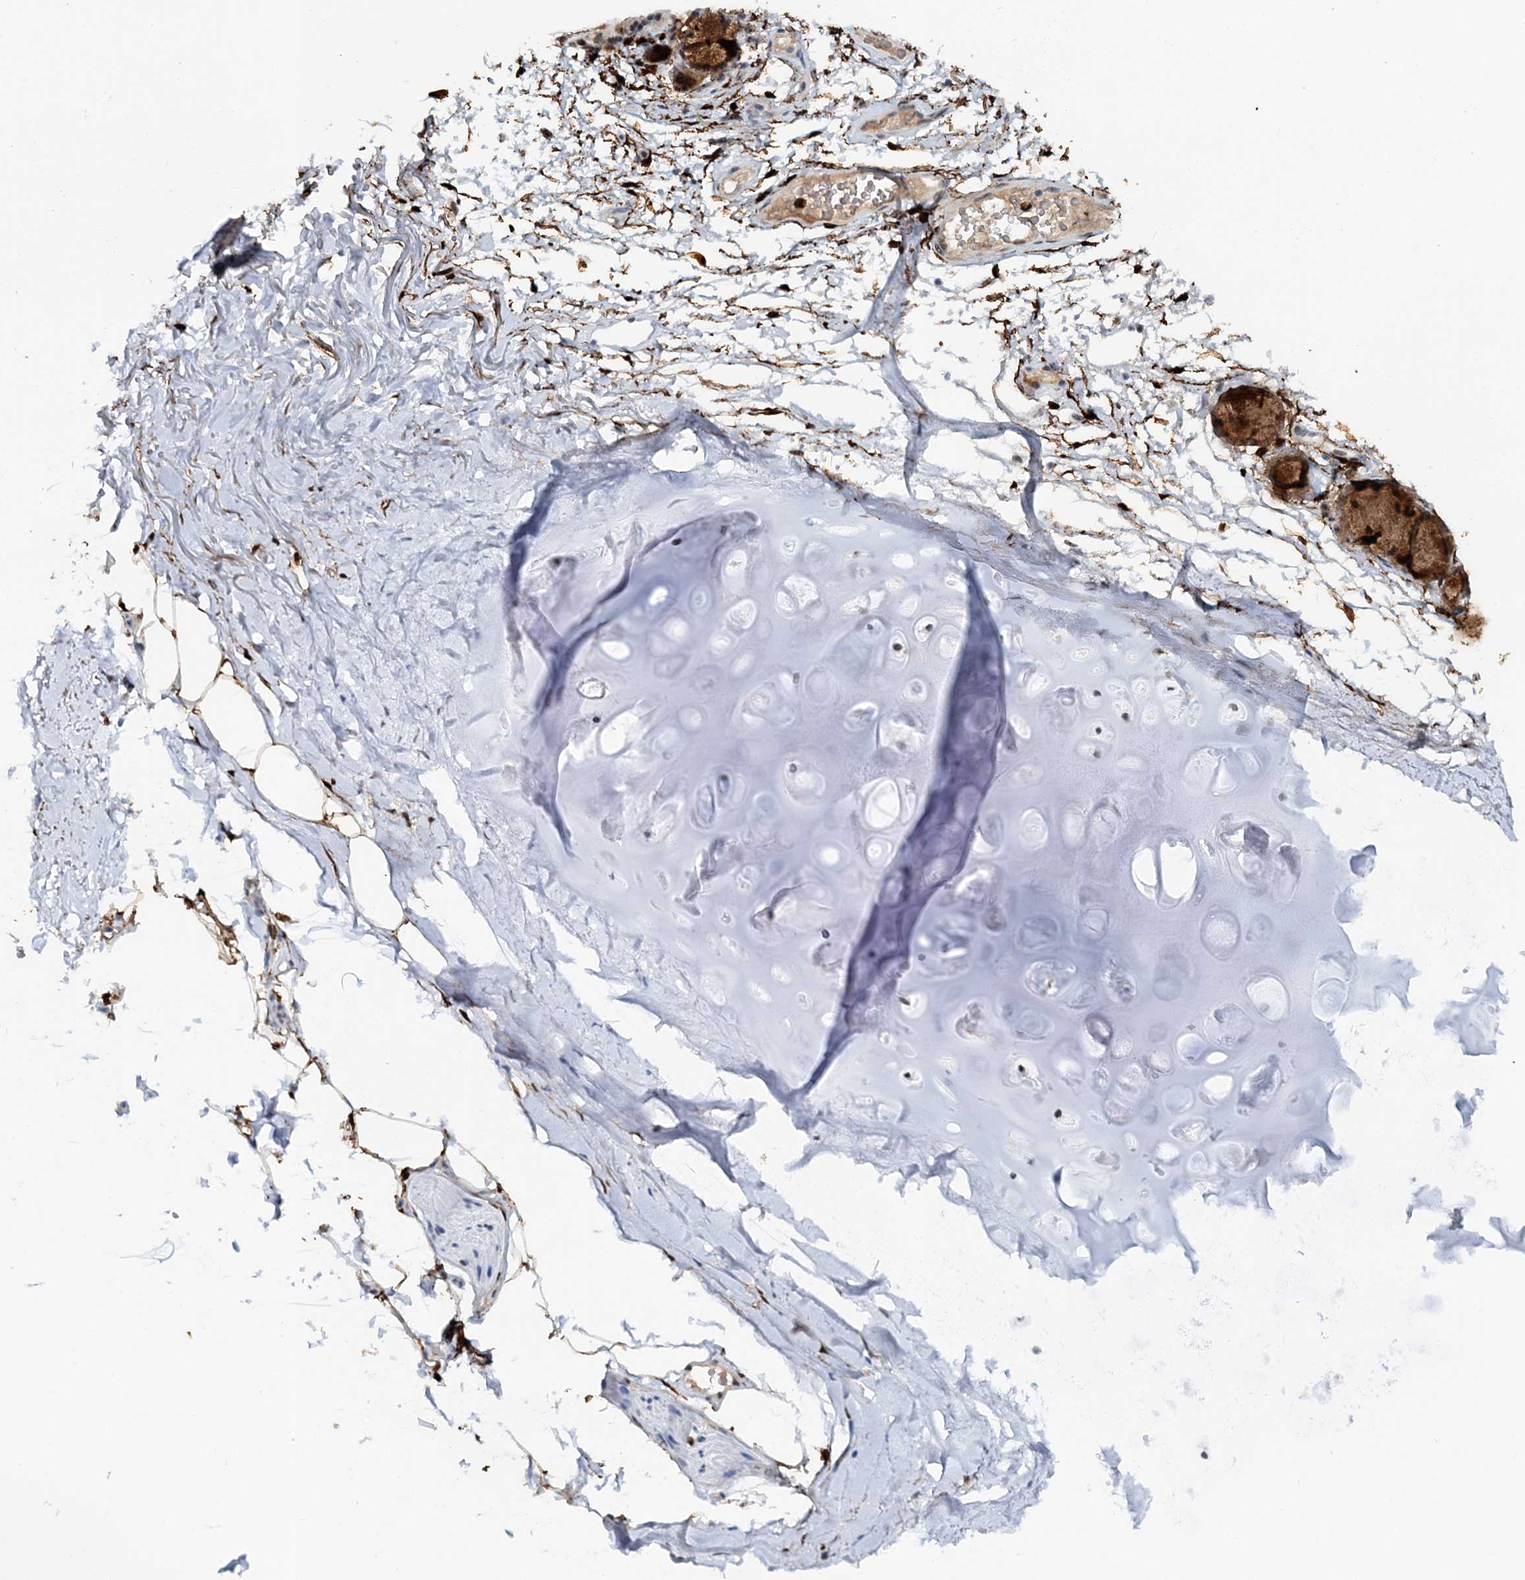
{"staining": {"intensity": "moderate", "quantity": "25%-75%", "location": "cytoplasmic/membranous"}, "tissue": "adipose tissue", "cell_type": "Adipocytes", "image_type": "normal", "snomed": [{"axis": "morphology", "description": "Normal tissue, NOS"}, {"axis": "topography", "description": "Cartilage tissue"}, {"axis": "topography", "description": "Bronchus"}], "caption": "Brown immunohistochemical staining in normal adipose tissue displays moderate cytoplasmic/membranous positivity in about 25%-75% of adipocytes.", "gene": "ASCL4", "patient": {"sex": "female", "age": 73}}